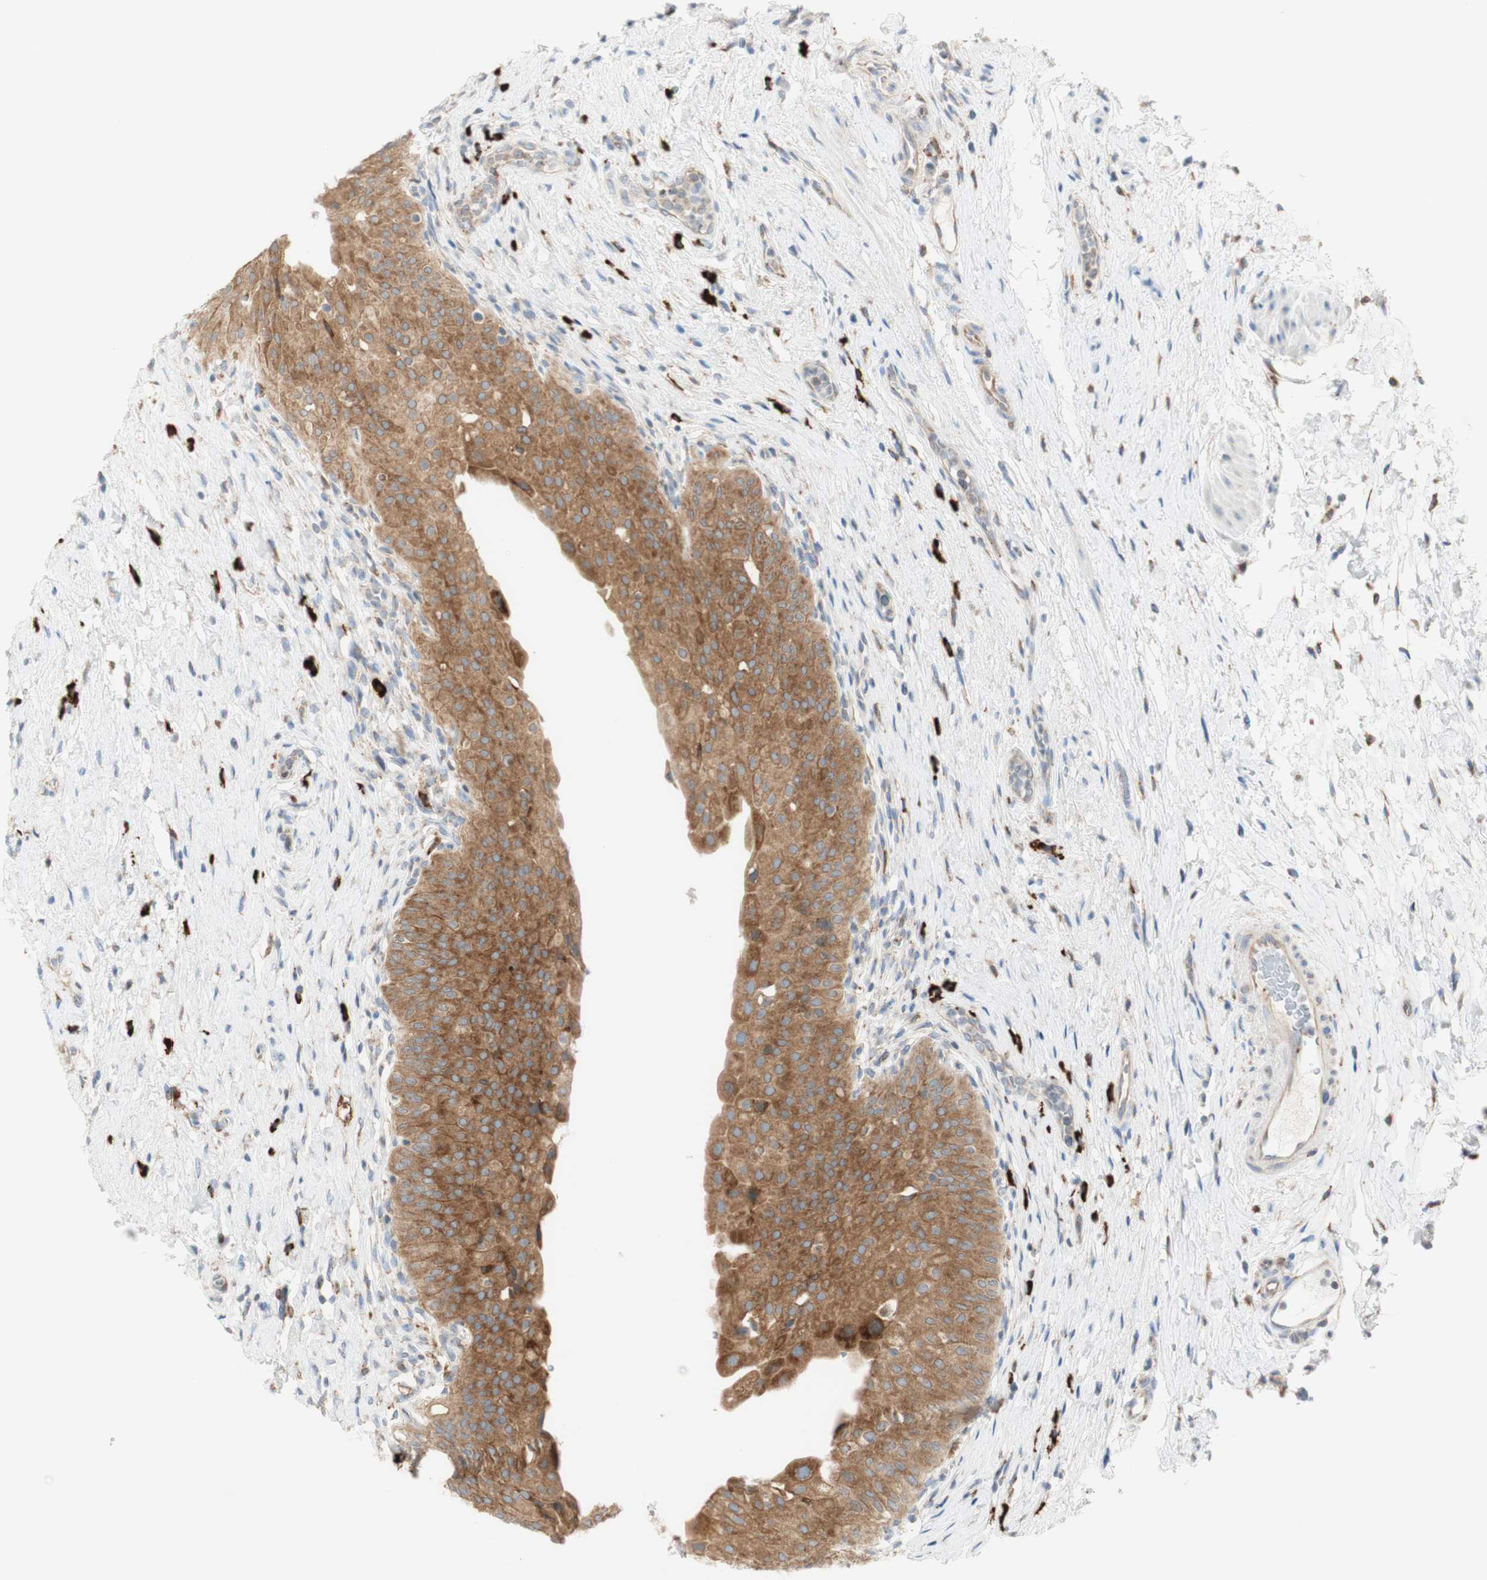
{"staining": {"intensity": "strong", "quantity": ">75%", "location": "cytoplasmic/membranous"}, "tissue": "urinary bladder", "cell_type": "Urothelial cells", "image_type": "normal", "snomed": [{"axis": "morphology", "description": "Normal tissue, NOS"}, {"axis": "morphology", "description": "Urothelial carcinoma, High grade"}, {"axis": "topography", "description": "Urinary bladder"}], "caption": "Approximately >75% of urothelial cells in normal human urinary bladder display strong cytoplasmic/membranous protein staining as visualized by brown immunohistochemical staining.", "gene": "MANF", "patient": {"sex": "male", "age": 46}}